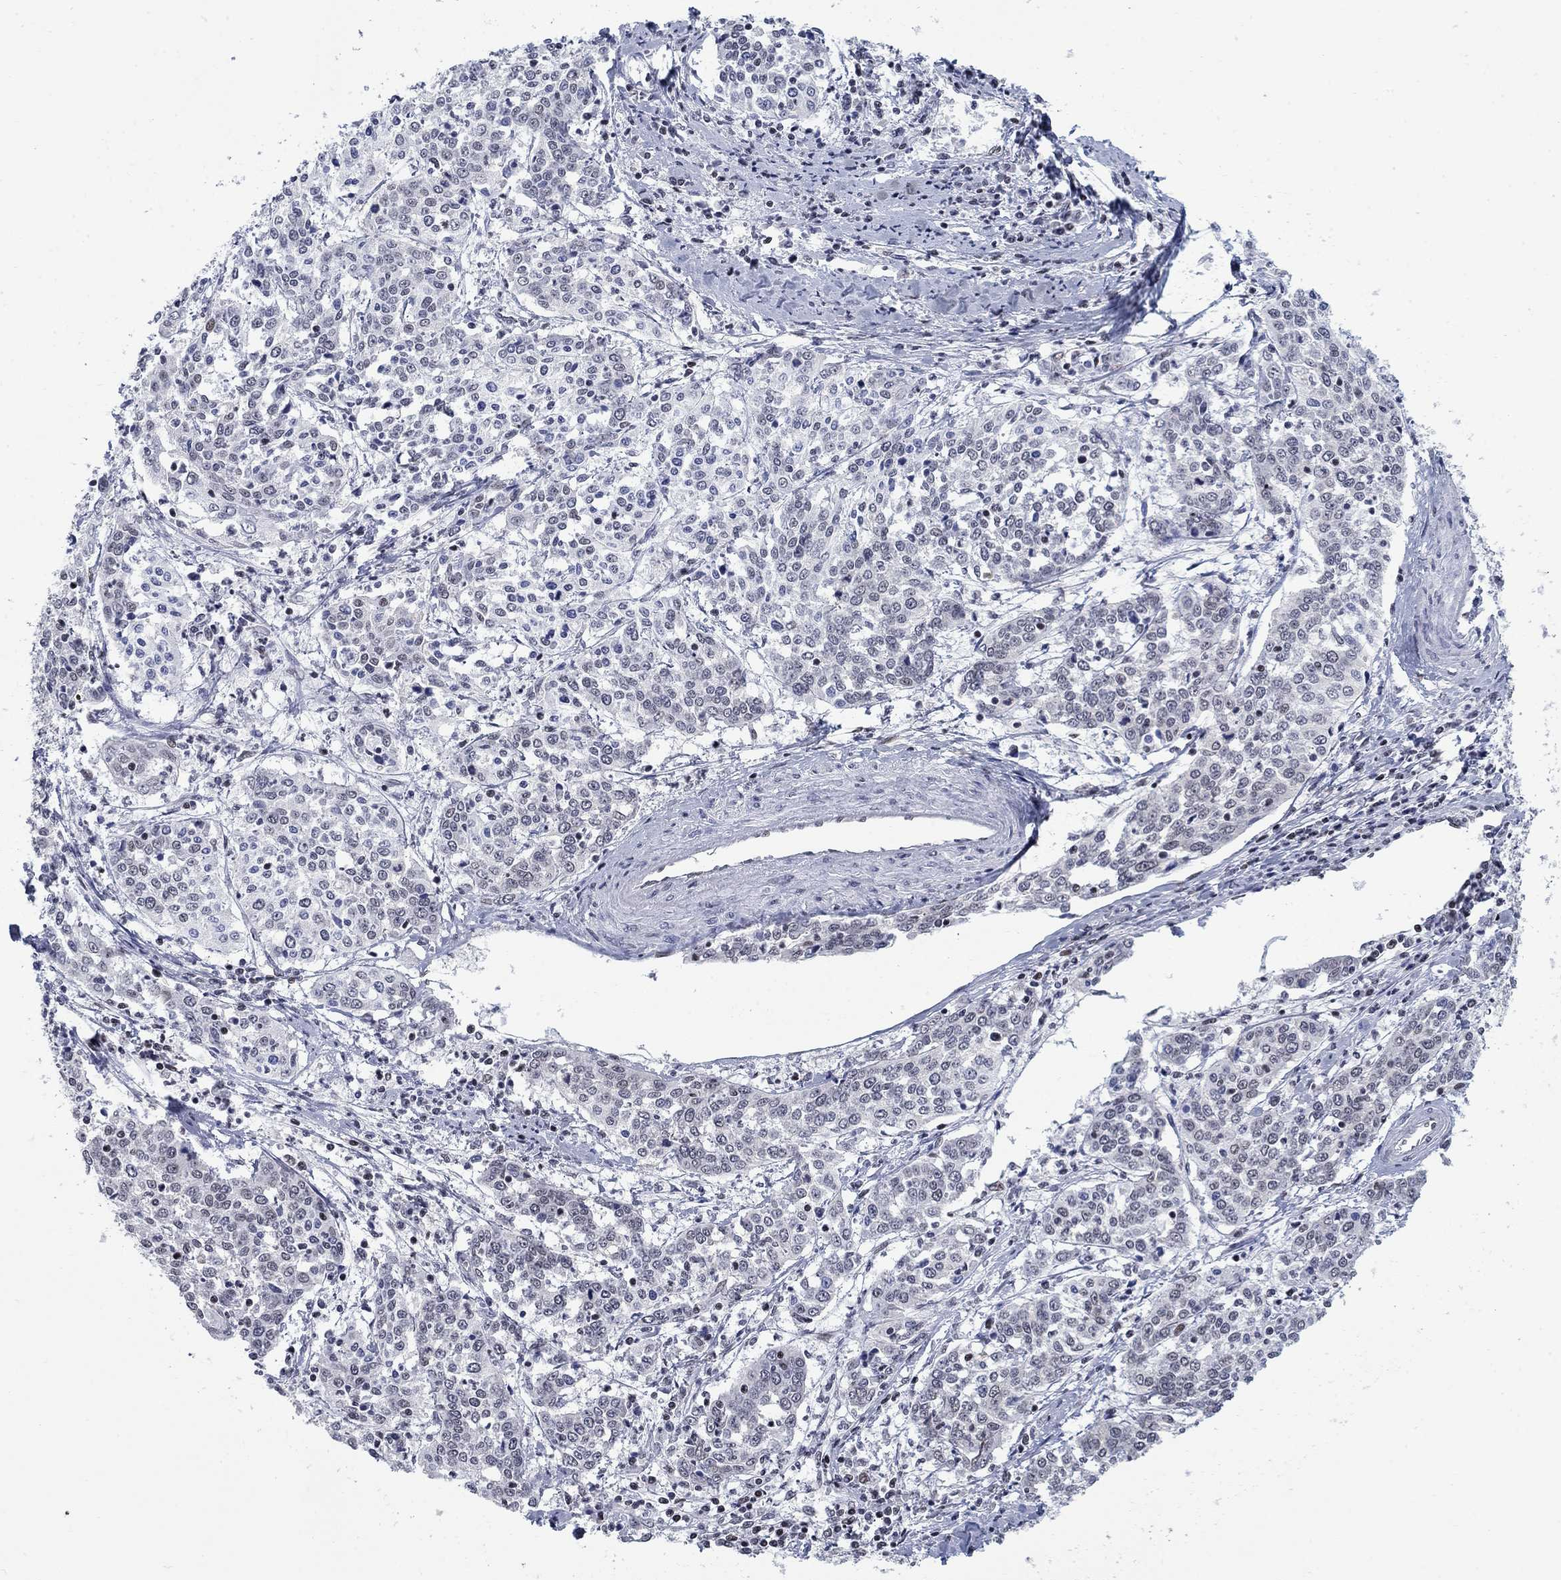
{"staining": {"intensity": "negative", "quantity": "none", "location": "none"}, "tissue": "cervical cancer", "cell_type": "Tumor cells", "image_type": "cancer", "snomed": [{"axis": "morphology", "description": "Squamous cell carcinoma, NOS"}, {"axis": "topography", "description": "Cervix"}], "caption": "A histopathology image of cervical cancer (squamous cell carcinoma) stained for a protein reveals no brown staining in tumor cells.", "gene": "NPAS3", "patient": {"sex": "female", "age": 41}}